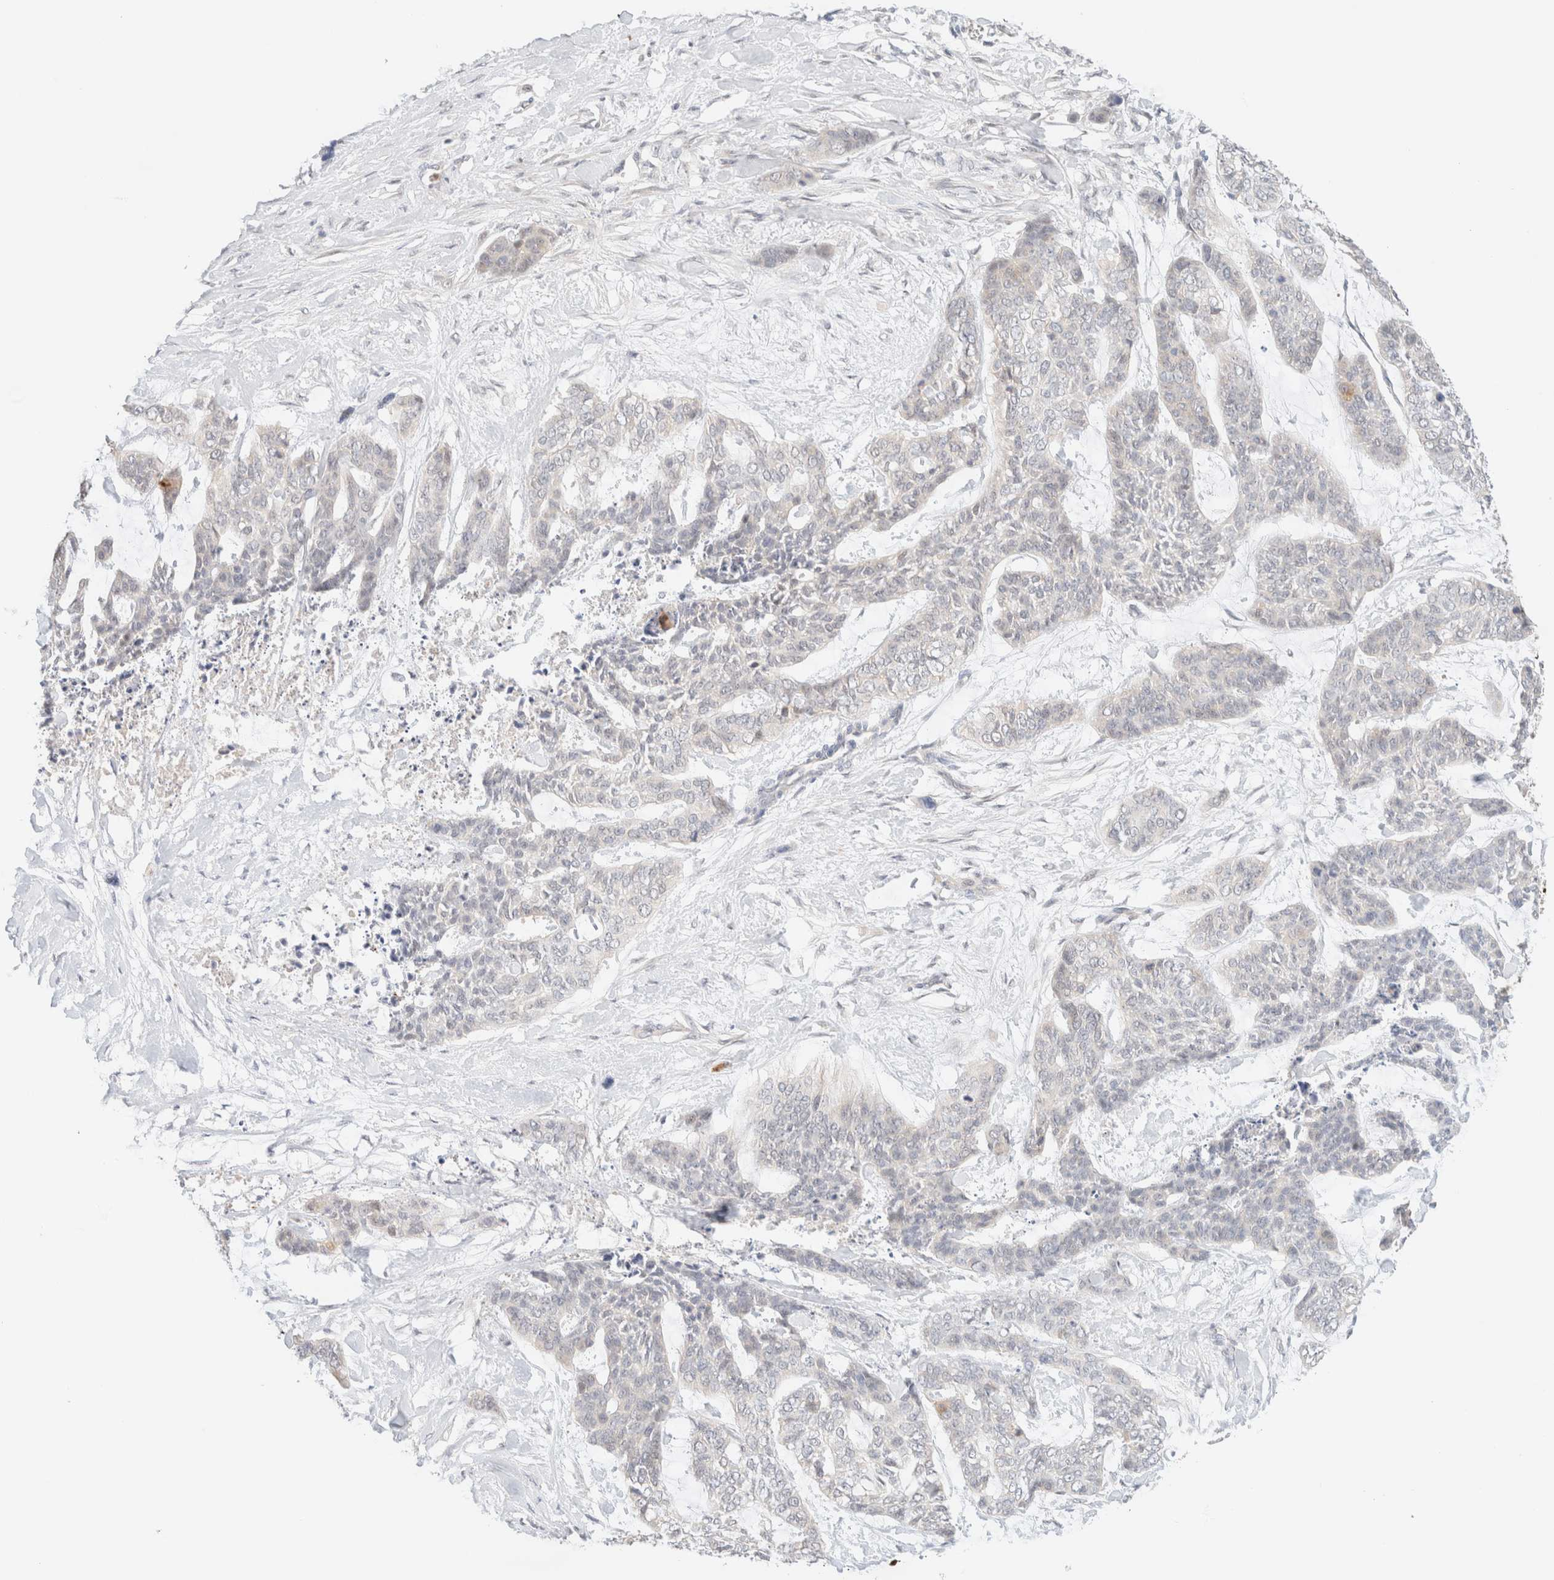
{"staining": {"intensity": "negative", "quantity": "none", "location": "none"}, "tissue": "skin cancer", "cell_type": "Tumor cells", "image_type": "cancer", "snomed": [{"axis": "morphology", "description": "Basal cell carcinoma"}, {"axis": "topography", "description": "Skin"}], "caption": "Tumor cells are negative for brown protein staining in basal cell carcinoma (skin).", "gene": "SGSM2", "patient": {"sex": "female", "age": 64}}